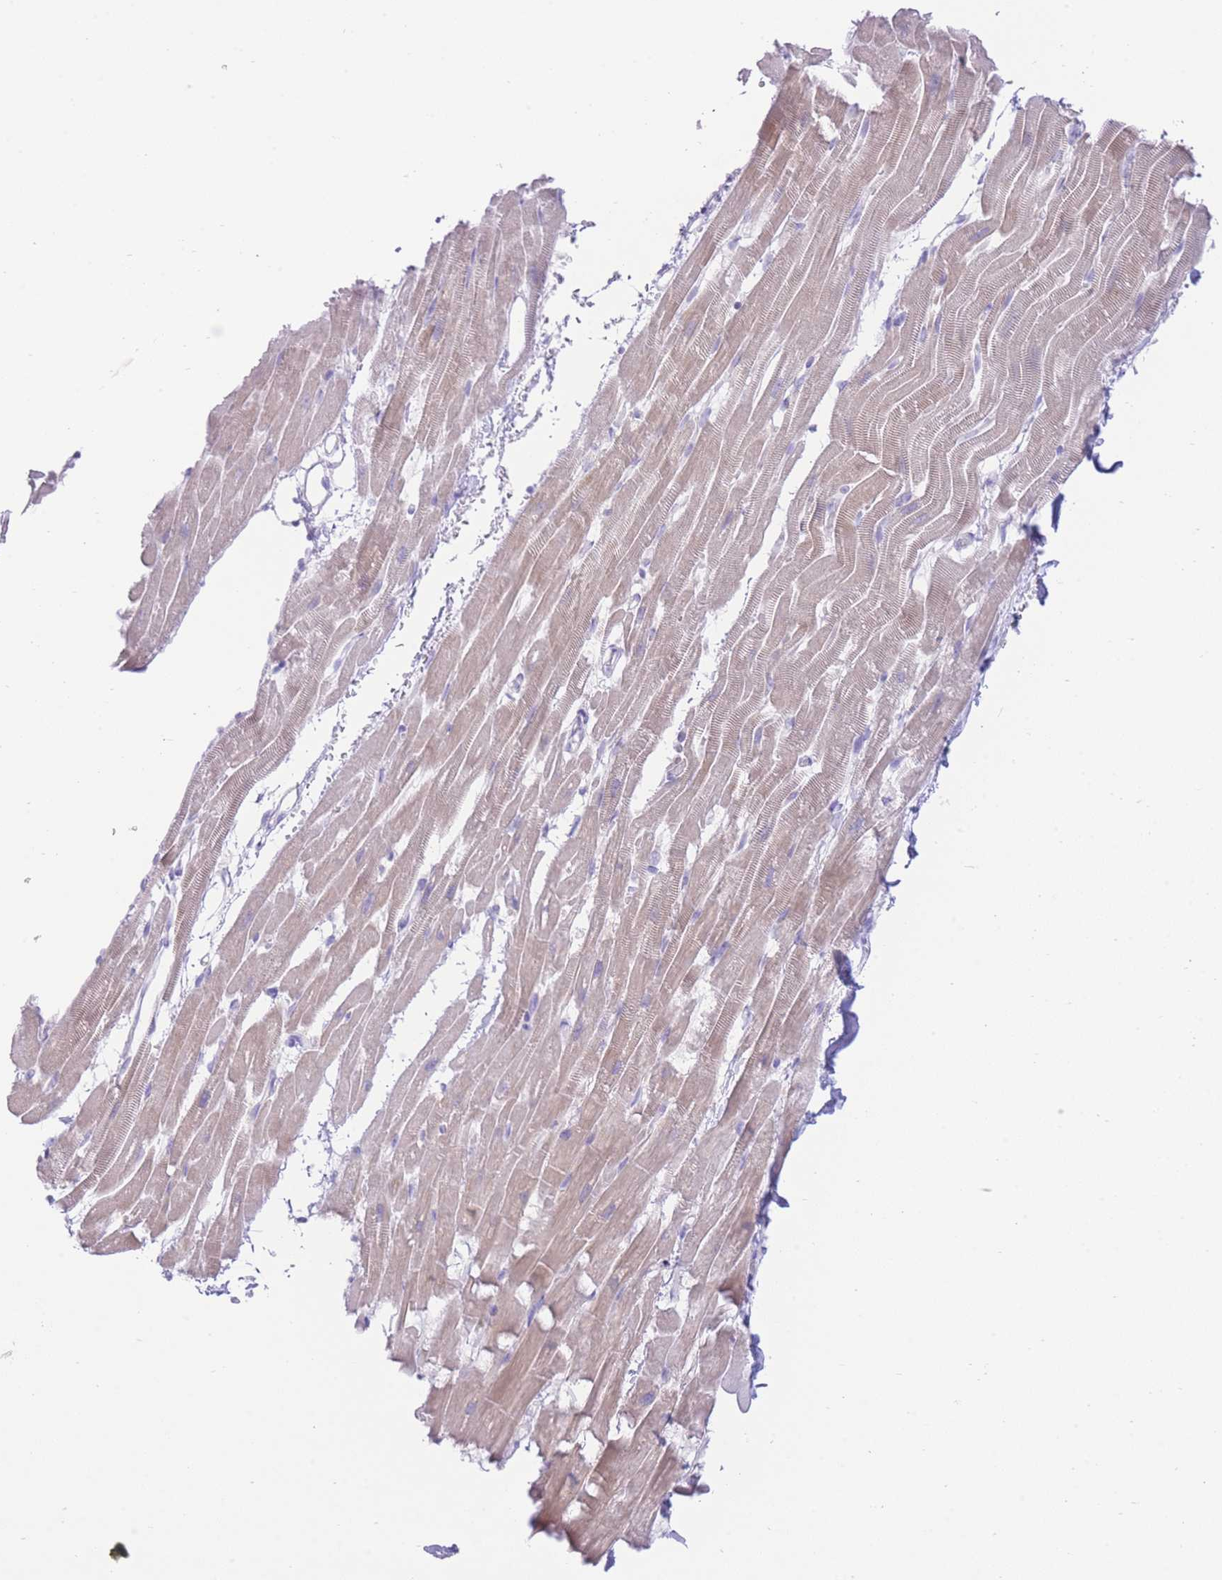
{"staining": {"intensity": "weak", "quantity": "<25%", "location": "cytoplasmic/membranous"}, "tissue": "heart muscle", "cell_type": "Cardiomyocytes", "image_type": "normal", "snomed": [{"axis": "morphology", "description": "Normal tissue, NOS"}, {"axis": "topography", "description": "Heart"}], "caption": "Immunohistochemical staining of normal heart muscle exhibits no significant staining in cardiomyocytes. Nuclei are stained in blue.", "gene": "ZNF212", "patient": {"sex": "male", "age": 37}}